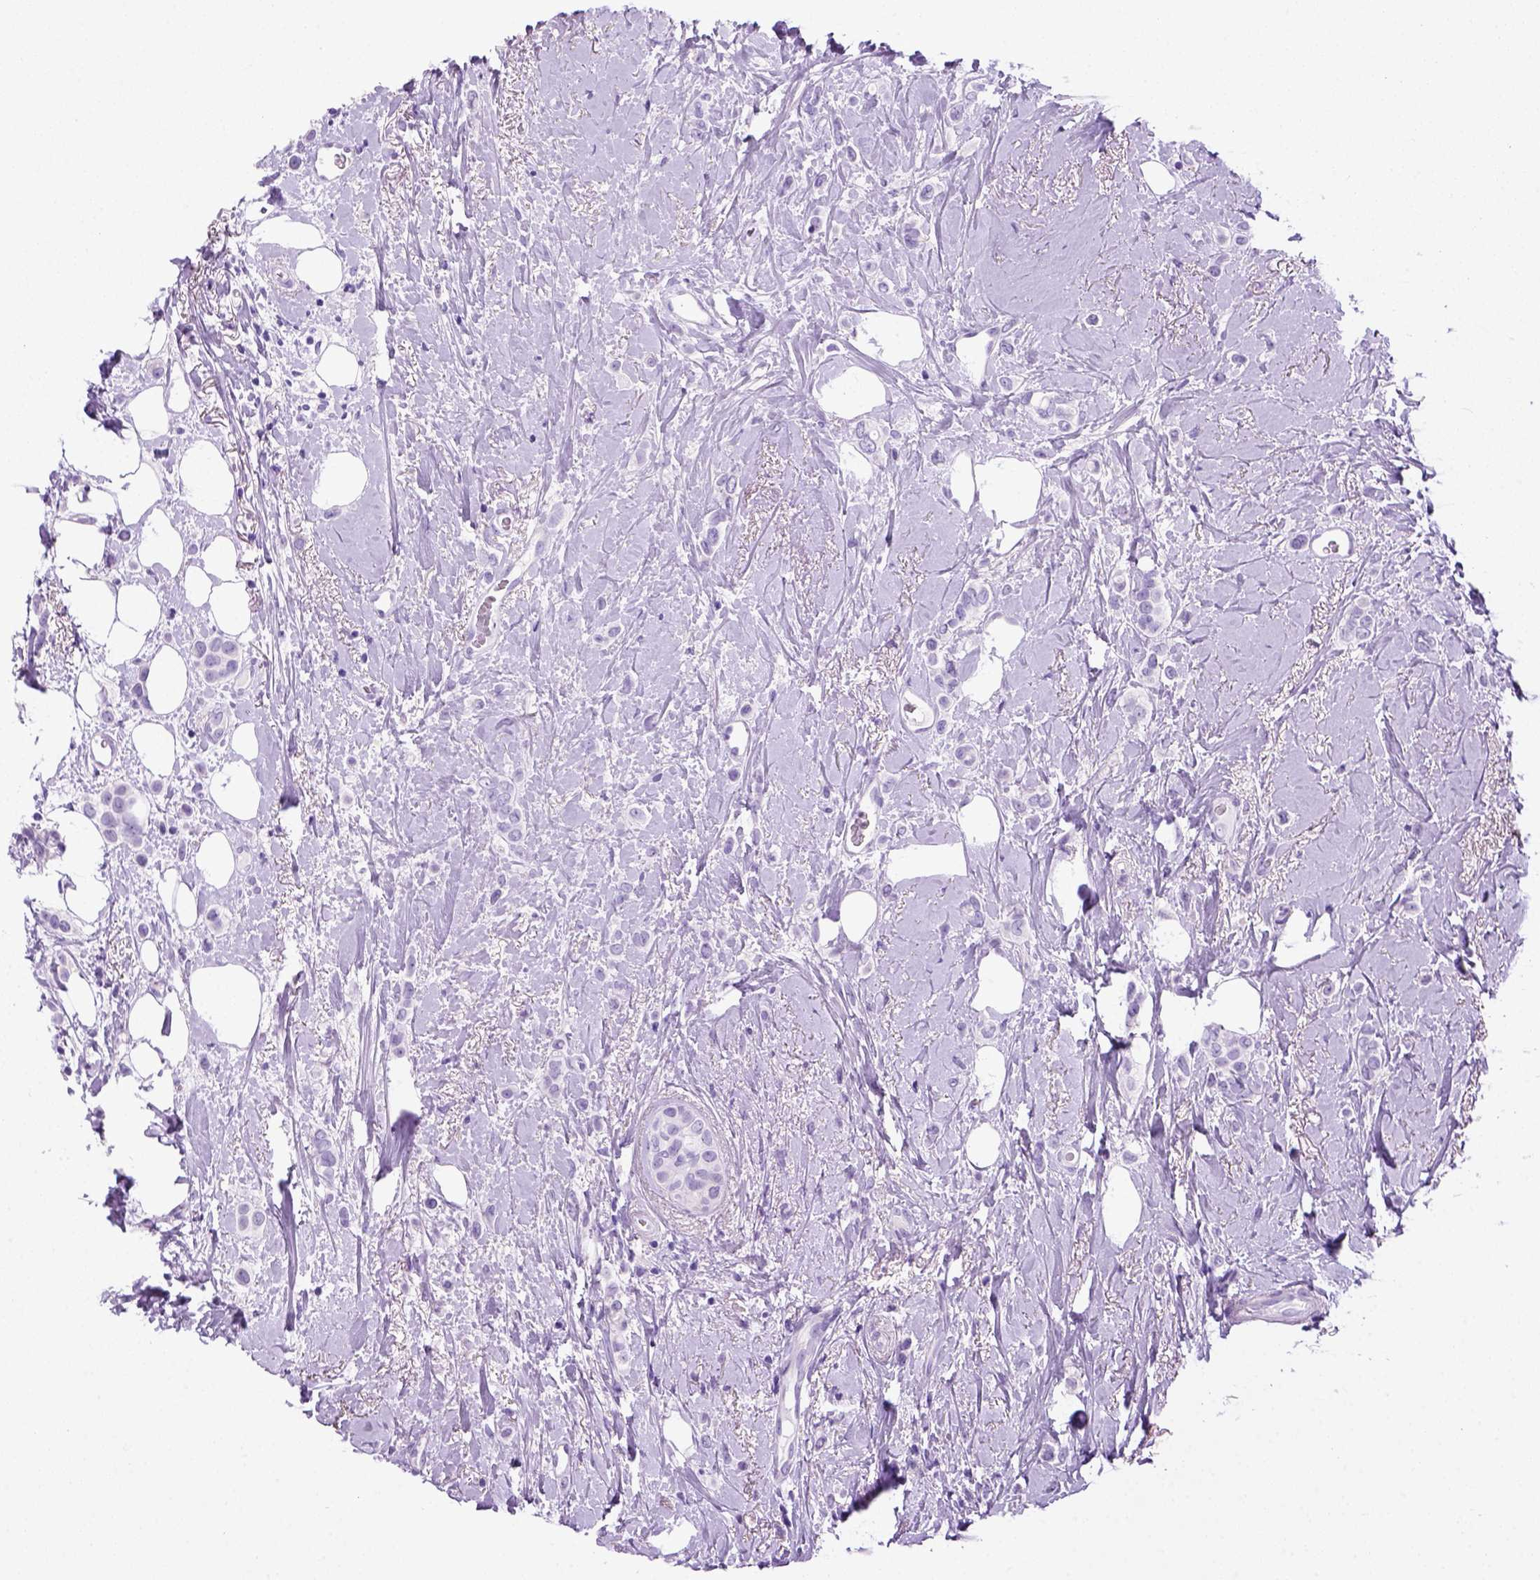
{"staining": {"intensity": "negative", "quantity": "none", "location": "none"}, "tissue": "breast cancer", "cell_type": "Tumor cells", "image_type": "cancer", "snomed": [{"axis": "morphology", "description": "Lobular carcinoma"}, {"axis": "topography", "description": "Breast"}], "caption": "IHC photomicrograph of human lobular carcinoma (breast) stained for a protein (brown), which displays no staining in tumor cells. (DAB immunohistochemistry (IHC) visualized using brightfield microscopy, high magnification).", "gene": "SGCG", "patient": {"sex": "female", "age": 66}}